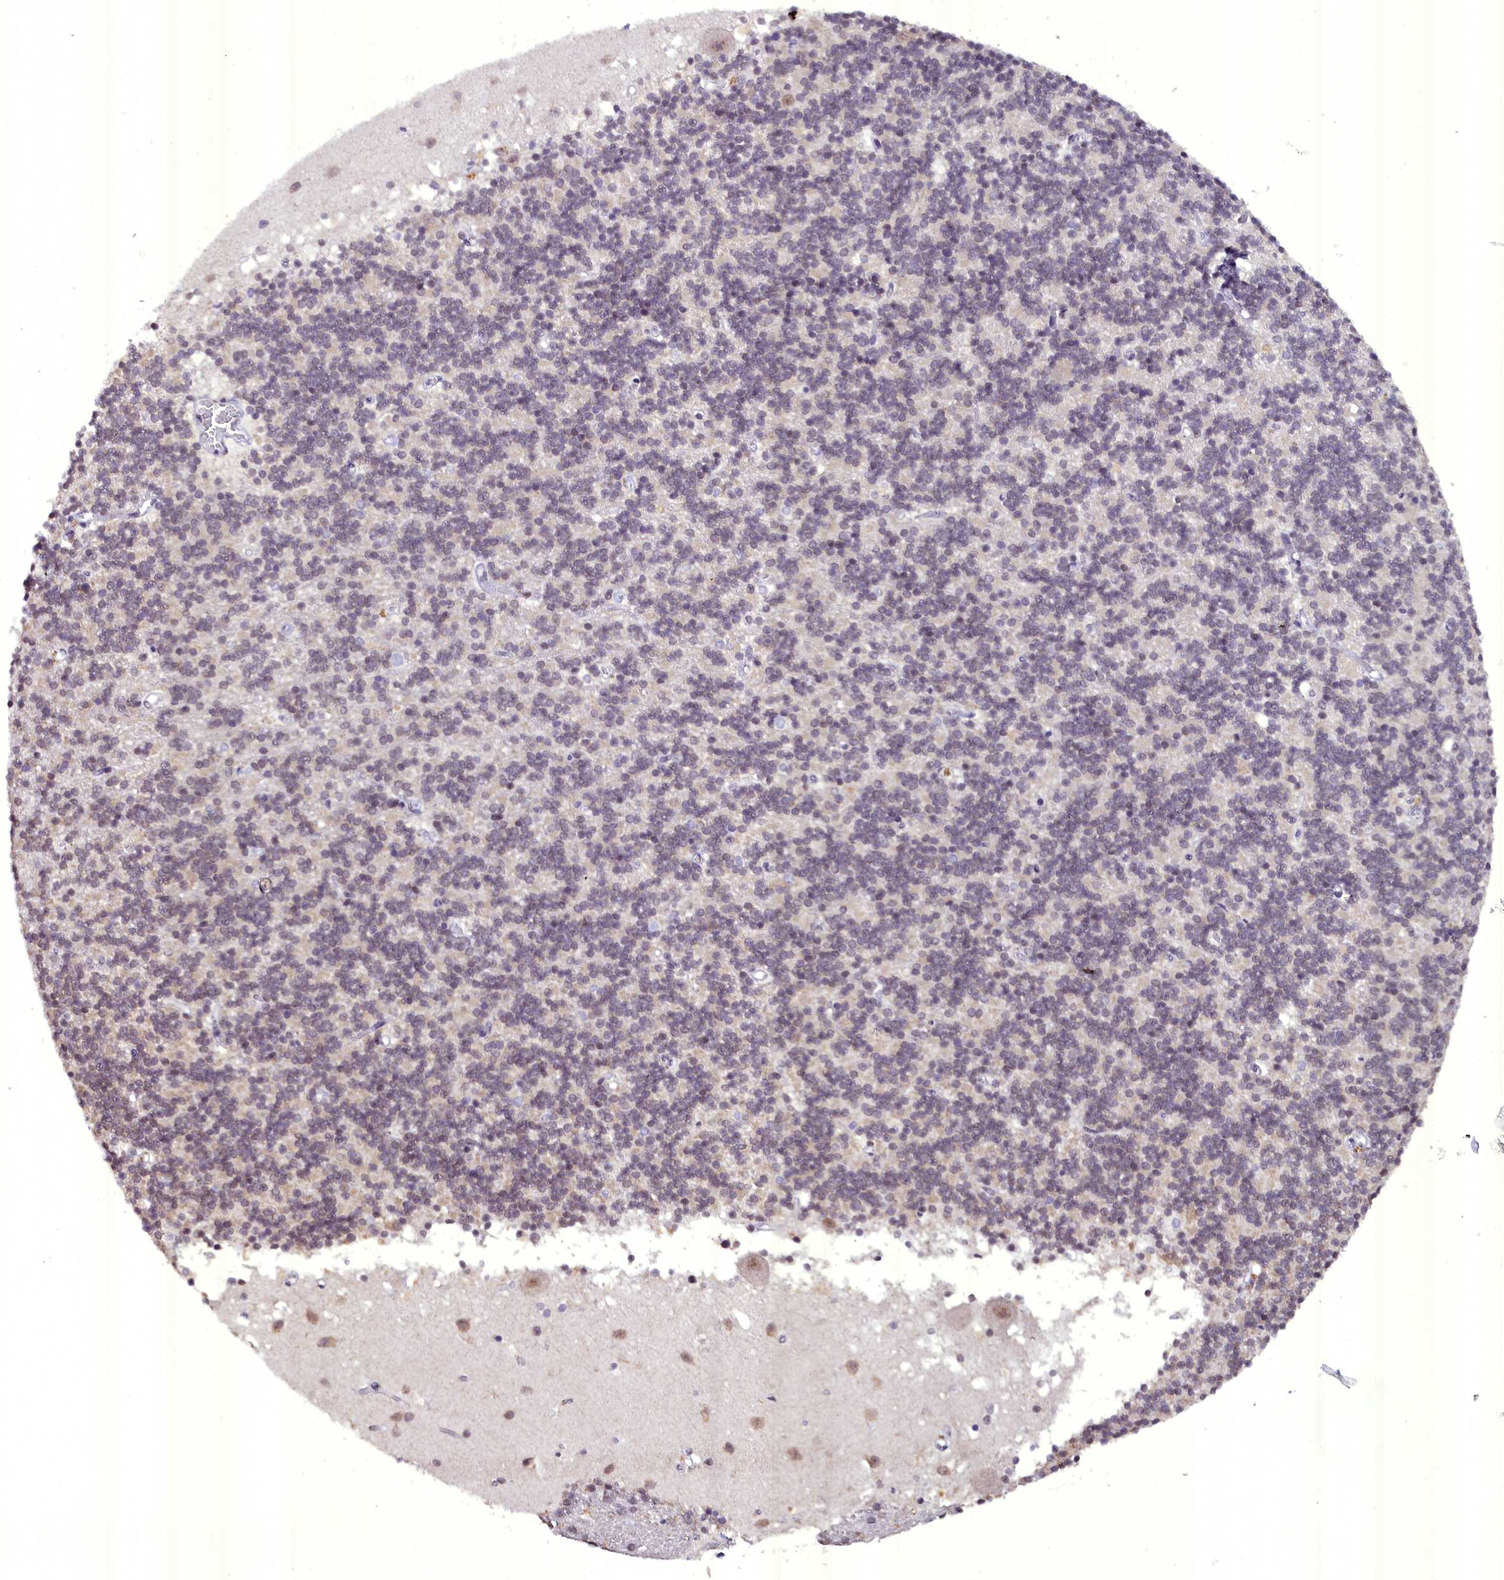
{"staining": {"intensity": "negative", "quantity": "none", "location": "none"}, "tissue": "cerebellum", "cell_type": "Cells in granular layer", "image_type": "normal", "snomed": [{"axis": "morphology", "description": "Normal tissue, NOS"}, {"axis": "topography", "description": "Cerebellum"}], "caption": "Immunohistochemistry image of normal human cerebellum stained for a protein (brown), which displays no staining in cells in granular layer. (Stains: DAB IHC with hematoxylin counter stain, Microscopy: brightfield microscopy at high magnification).", "gene": "NCBP1", "patient": {"sex": "male", "age": 54}}